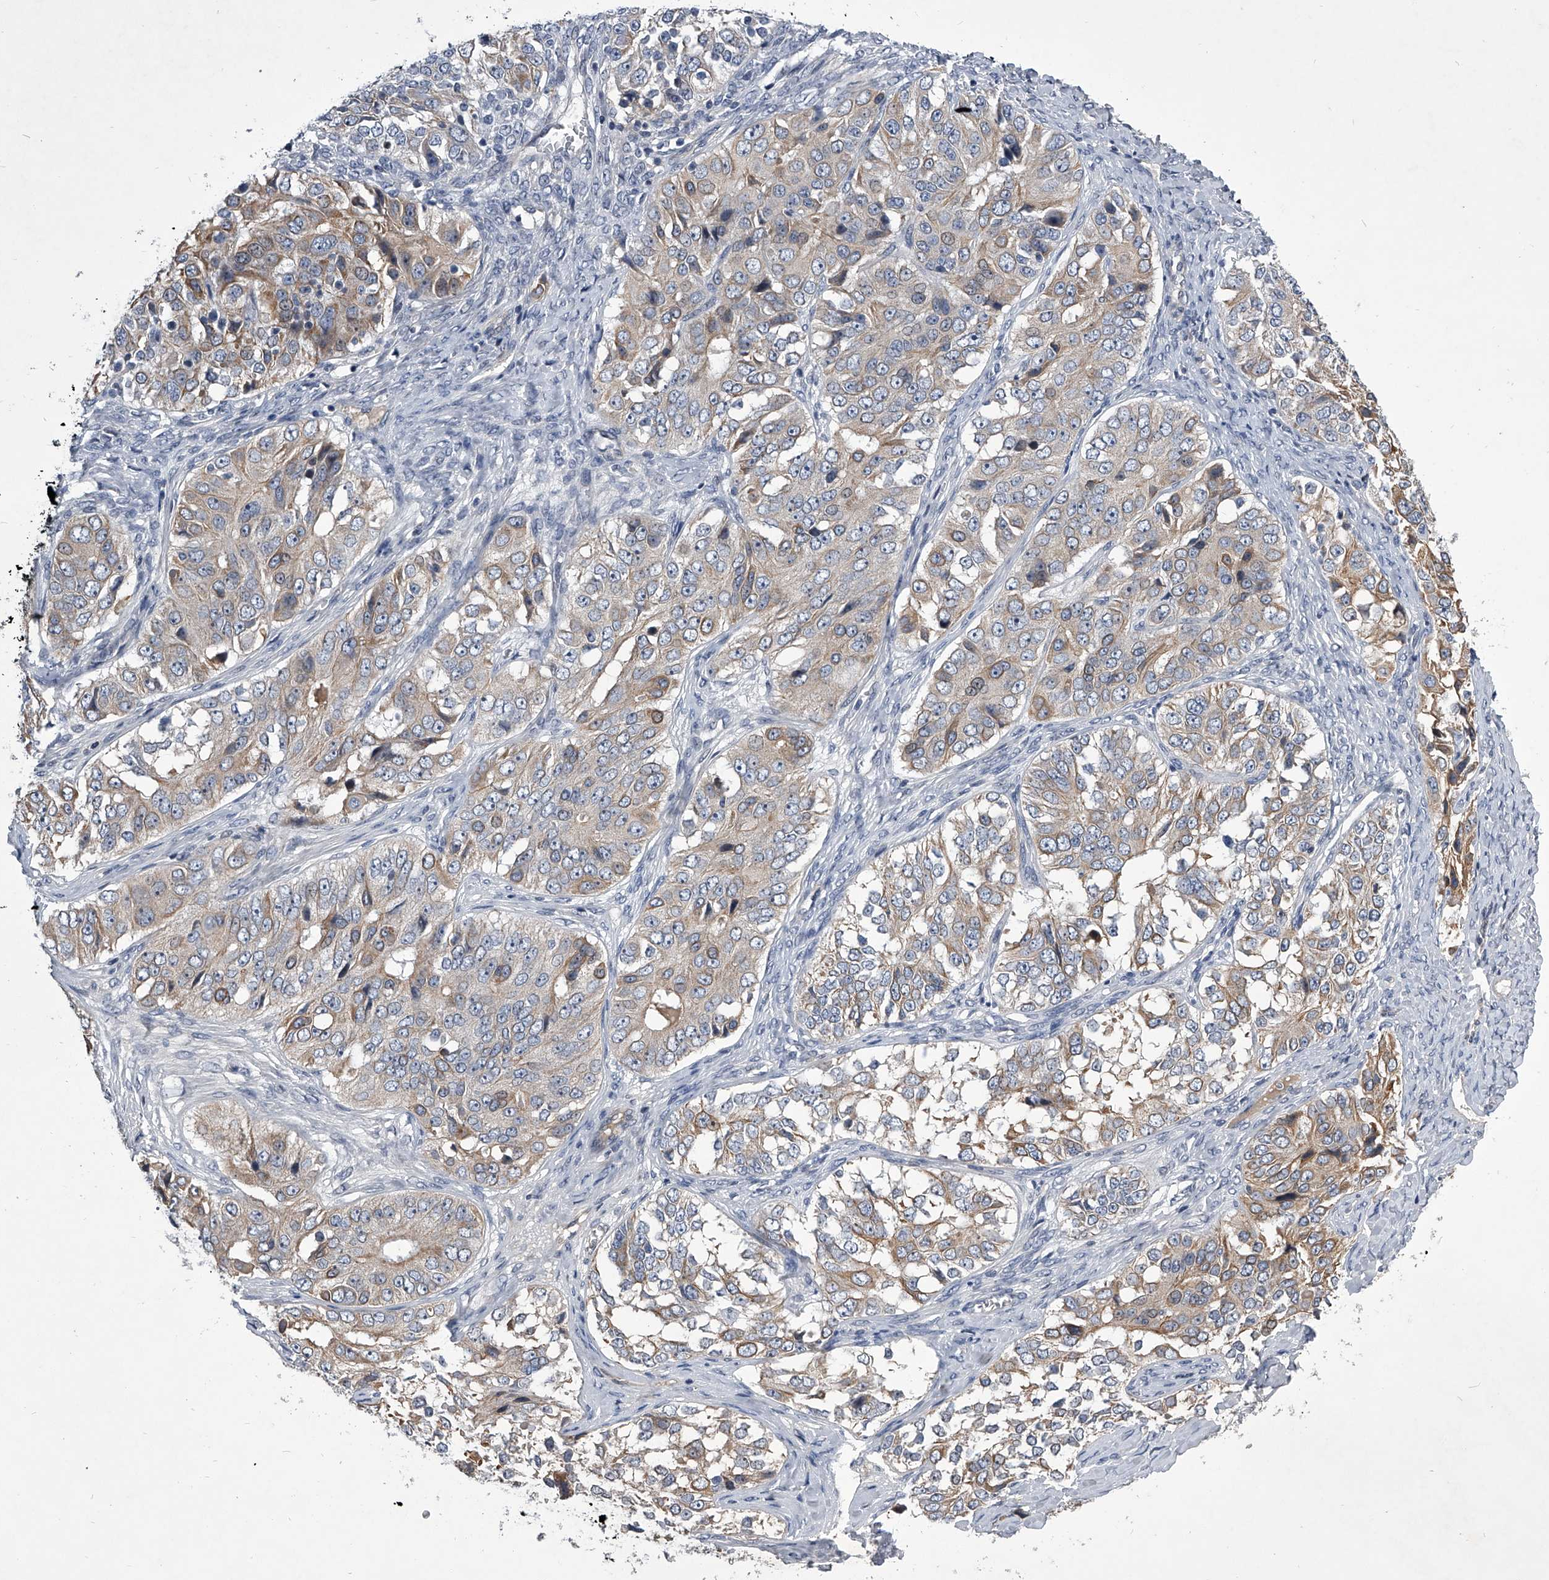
{"staining": {"intensity": "weak", "quantity": "25%-75%", "location": "cytoplasmic/membranous"}, "tissue": "ovarian cancer", "cell_type": "Tumor cells", "image_type": "cancer", "snomed": [{"axis": "morphology", "description": "Carcinoma, endometroid"}, {"axis": "topography", "description": "Ovary"}], "caption": "Ovarian cancer stained with DAB (3,3'-diaminobenzidine) immunohistochemistry displays low levels of weak cytoplasmic/membranous expression in about 25%-75% of tumor cells. Immunohistochemistry (ihc) stains the protein of interest in brown and the nuclei are stained blue.", "gene": "ZNF76", "patient": {"sex": "female", "age": 51}}